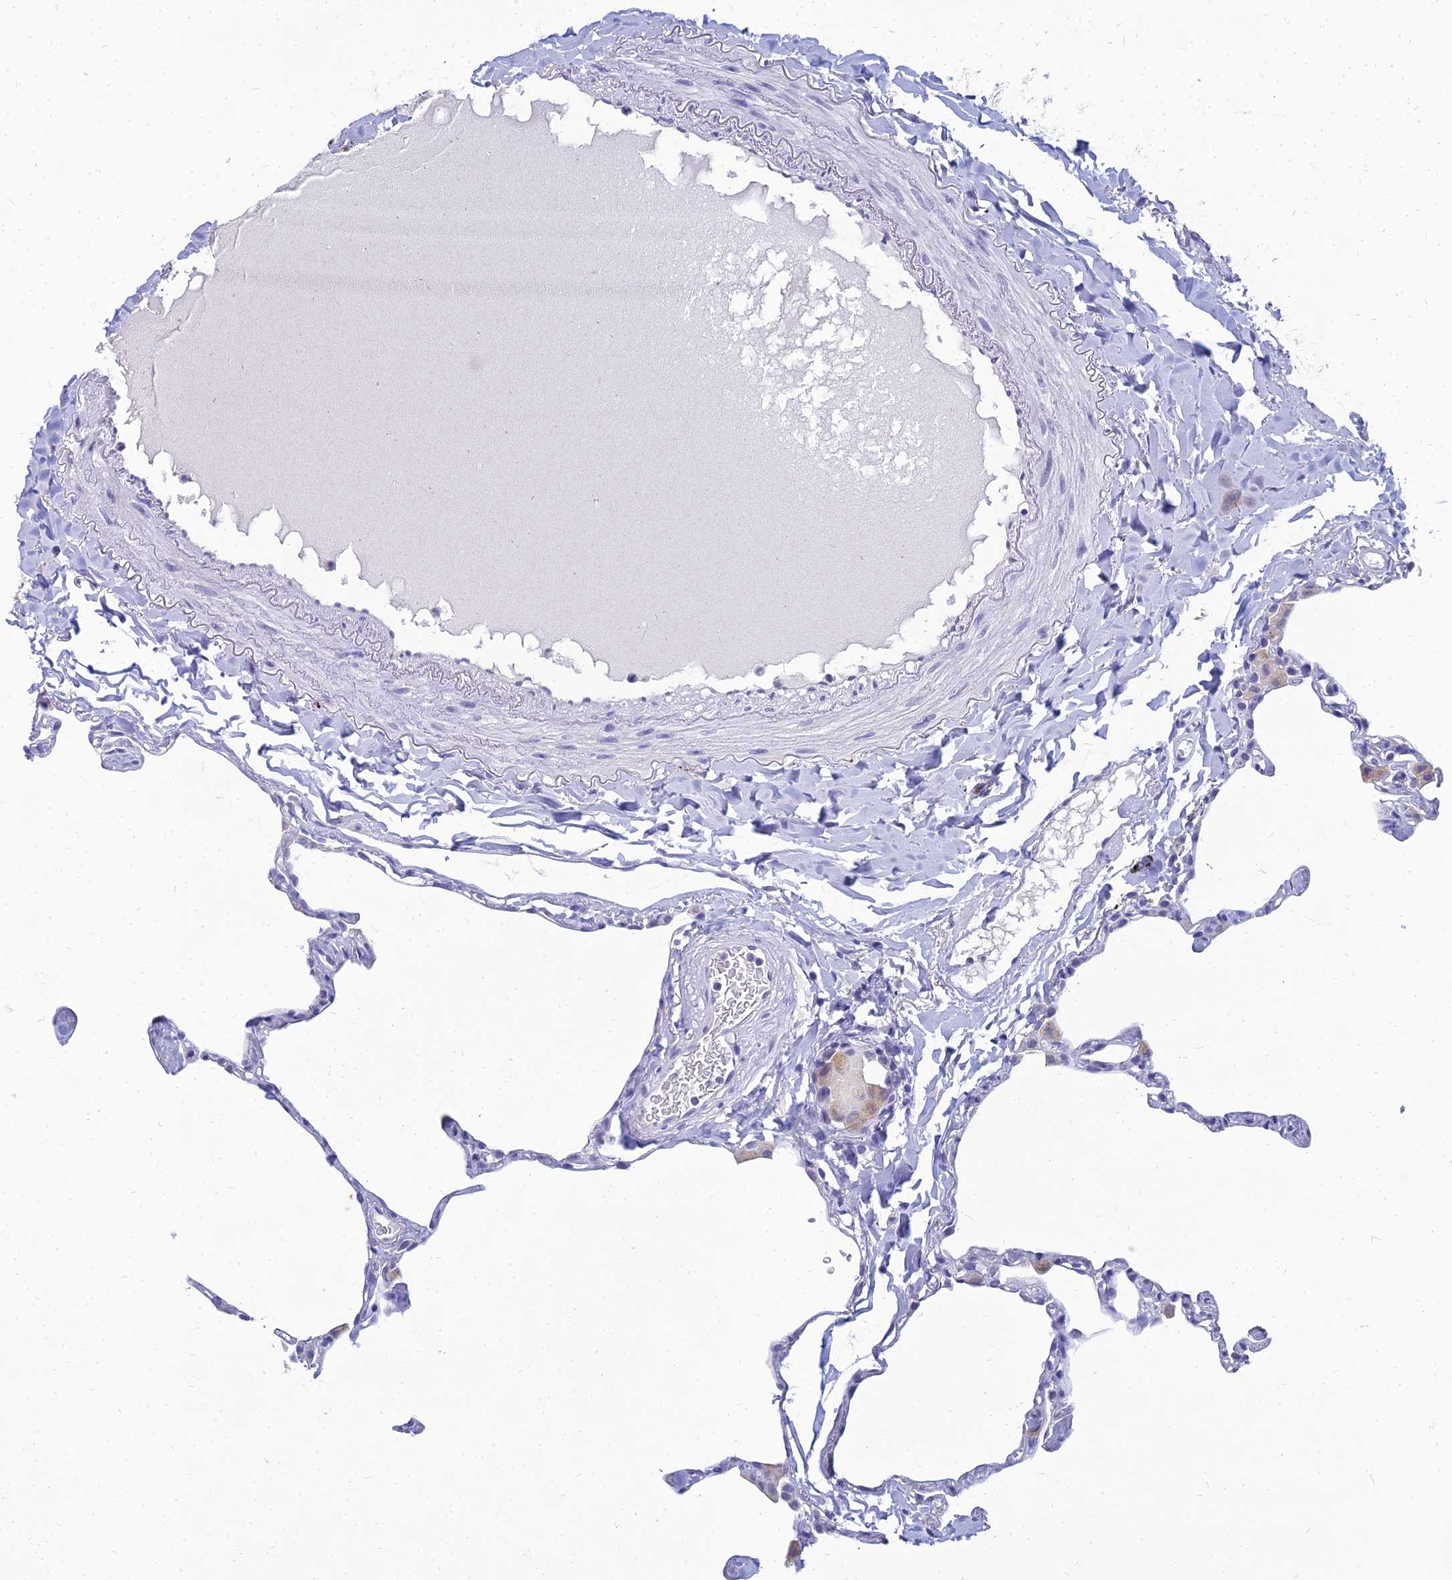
{"staining": {"intensity": "negative", "quantity": "none", "location": "none"}, "tissue": "lung", "cell_type": "Alveolar cells", "image_type": "normal", "snomed": [{"axis": "morphology", "description": "Normal tissue, NOS"}, {"axis": "topography", "description": "Lung"}], "caption": "This micrograph is of benign lung stained with IHC to label a protein in brown with the nuclei are counter-stained blue. There is no positivity in alveolar cells.", "gene": "NPY", "patient": {"sex": "male", "age": 65}}